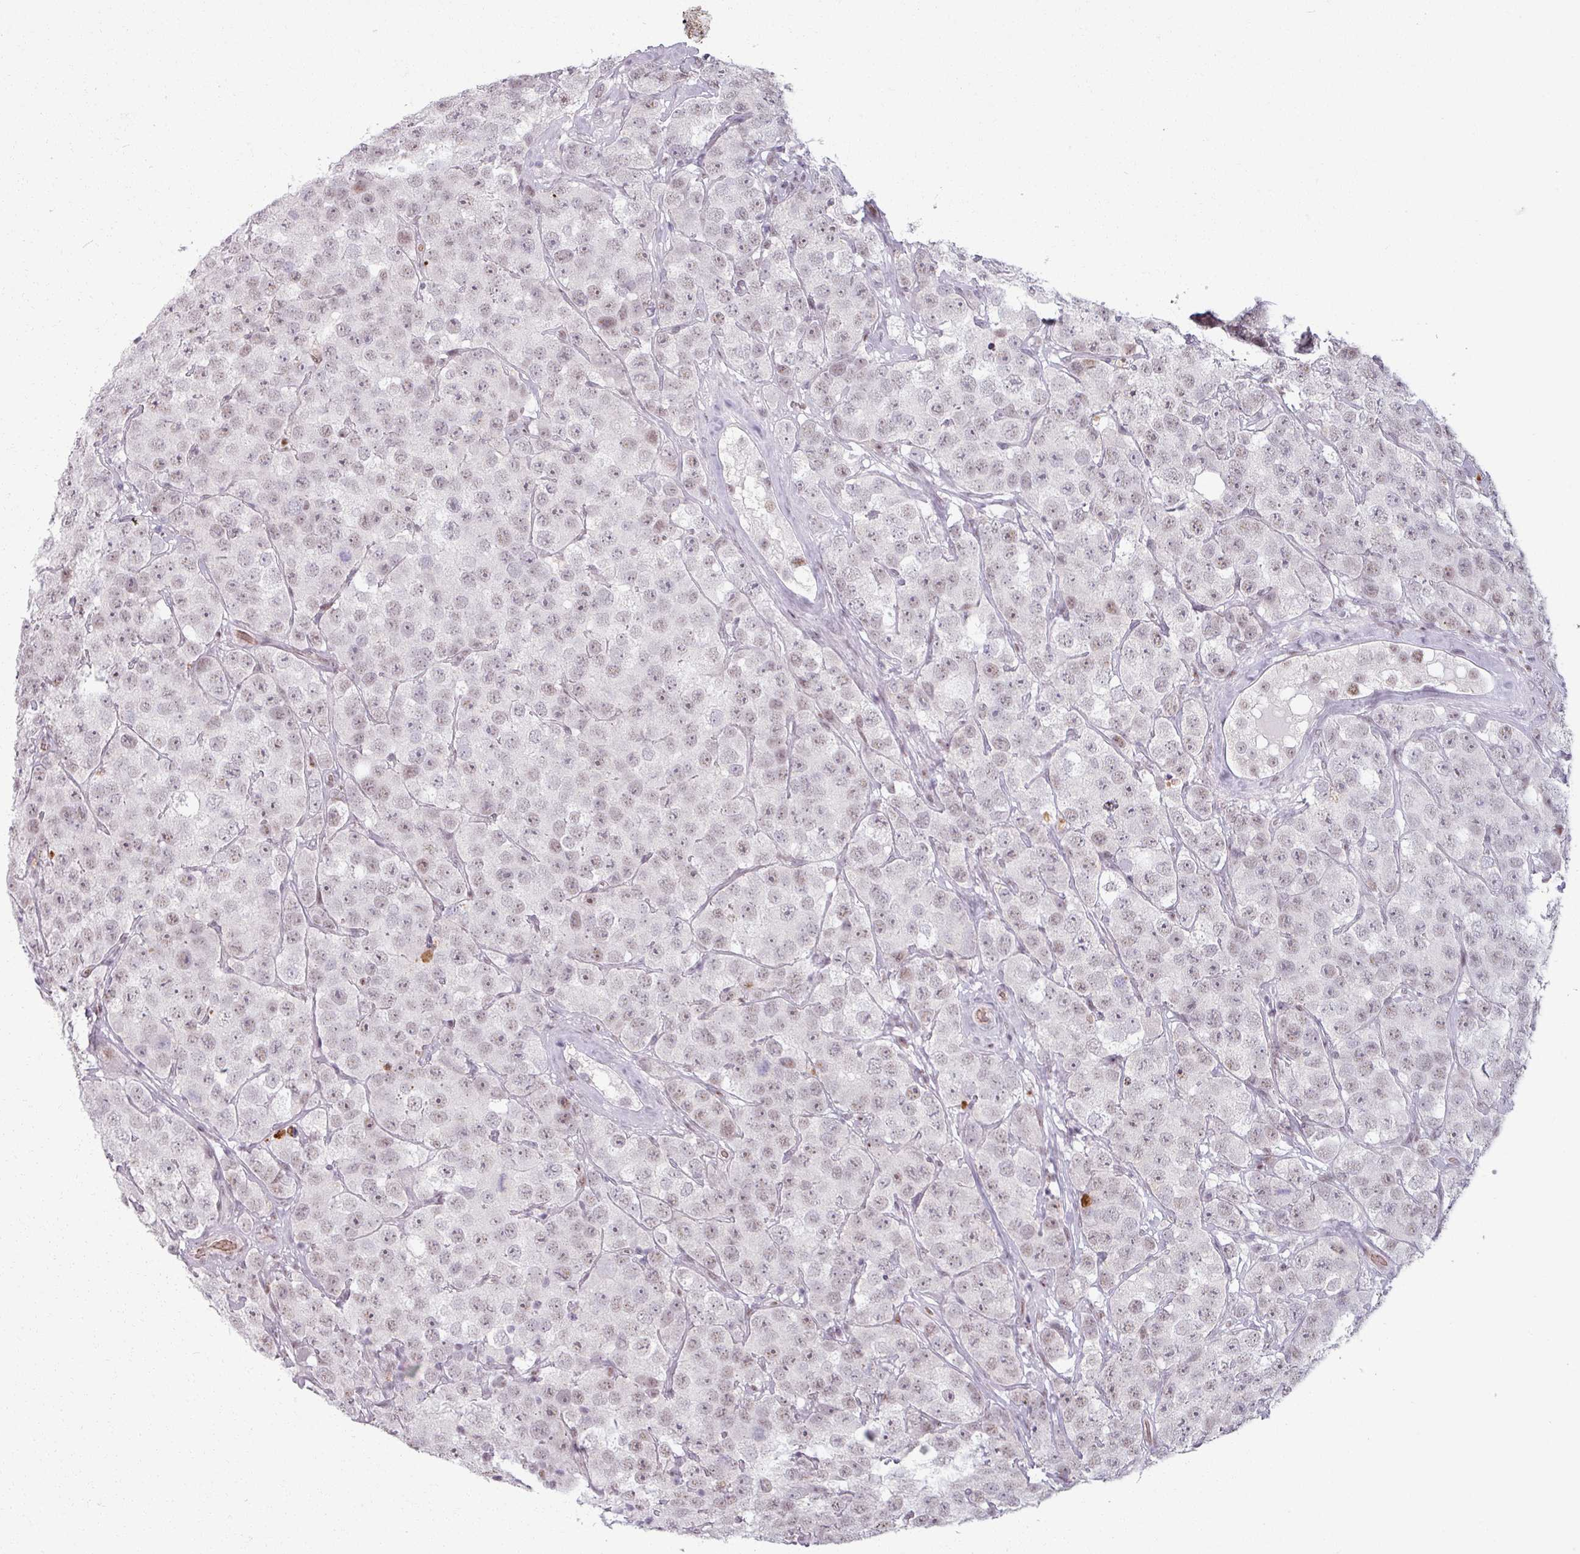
{"staining": {"intensity": "weak", "quantity": ">75%", "location": "nuclear"}, "tissue": "testis cancer", "cell_type": "Tumor cells", "image_type": "cancer", "snomed": [{"axis": "morphology", "description": "Seminoma, NOS"}, {"axis": "topography", "description": "Testis"}], "caption": "Protein expression analysis of testis cancer exhibits weak nuclear staining in about >75% of tumor cells. (DAB = brown stain, brightfield microscopy at high magnification).", "gene": "NCOR1", "patient": {"sex": "male", "age": 28}}